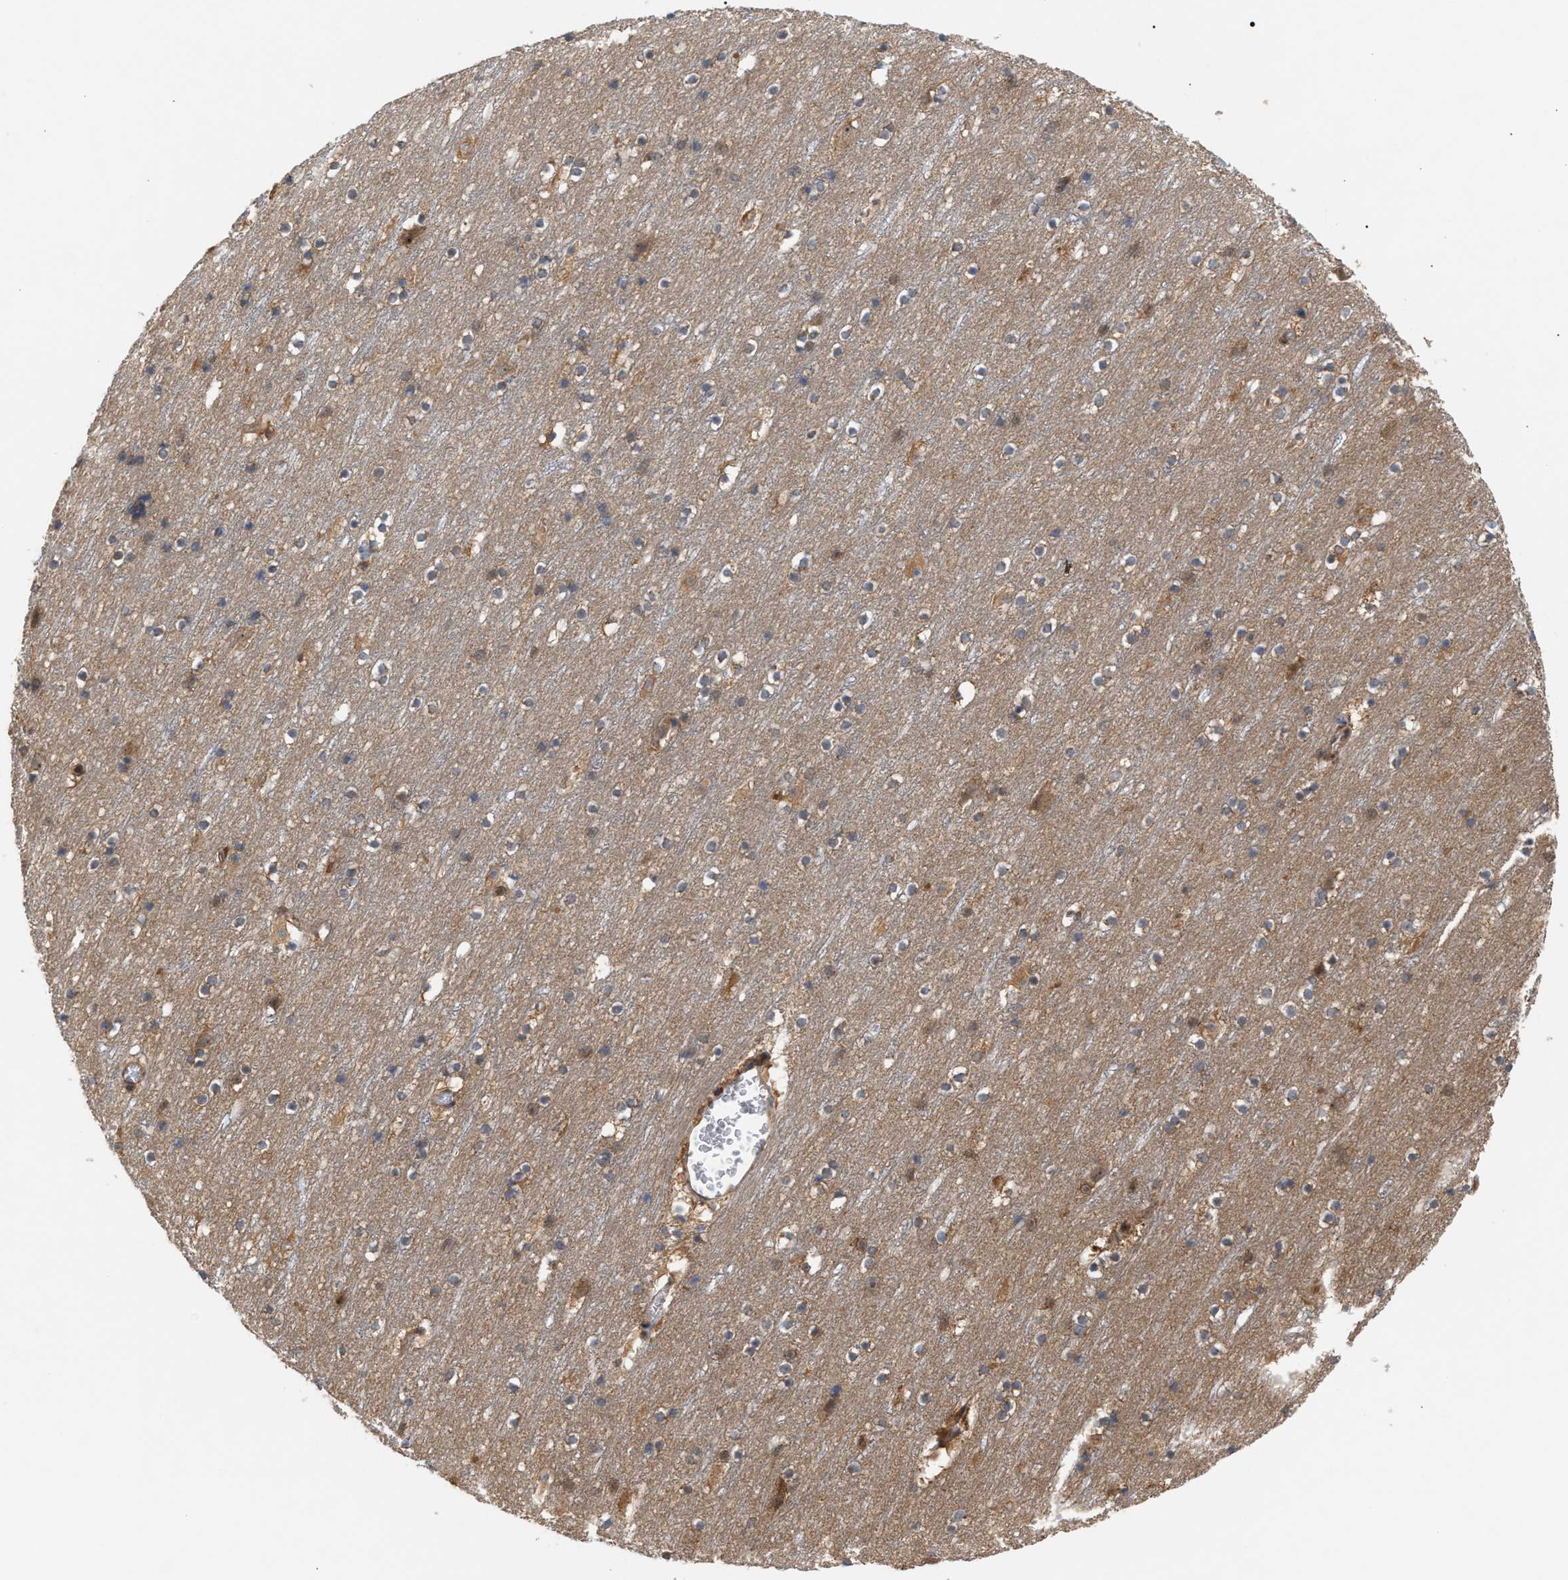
{"staining": {"intensity": "moderate", "quantity": ">75%", "location": "cytoplasmic/membranous"}, "tissue": "cerebral cortex", "cell_type": "Endothelial cells", "image_type": "normal", "snomed": [{"axis": "morphology", "description": "Normal tissue, NOS"}, {"axis": "topography", "description": "Cerebral cortex"}], "caption": "IHC of unremarkable cerebral cortex reveals medium levels of moderate cytoplasmic/membranous staining in approximately >75% of endothelial cells.", "gene": "GLOD4", "patient": {"sex": "male", "age": 45}}